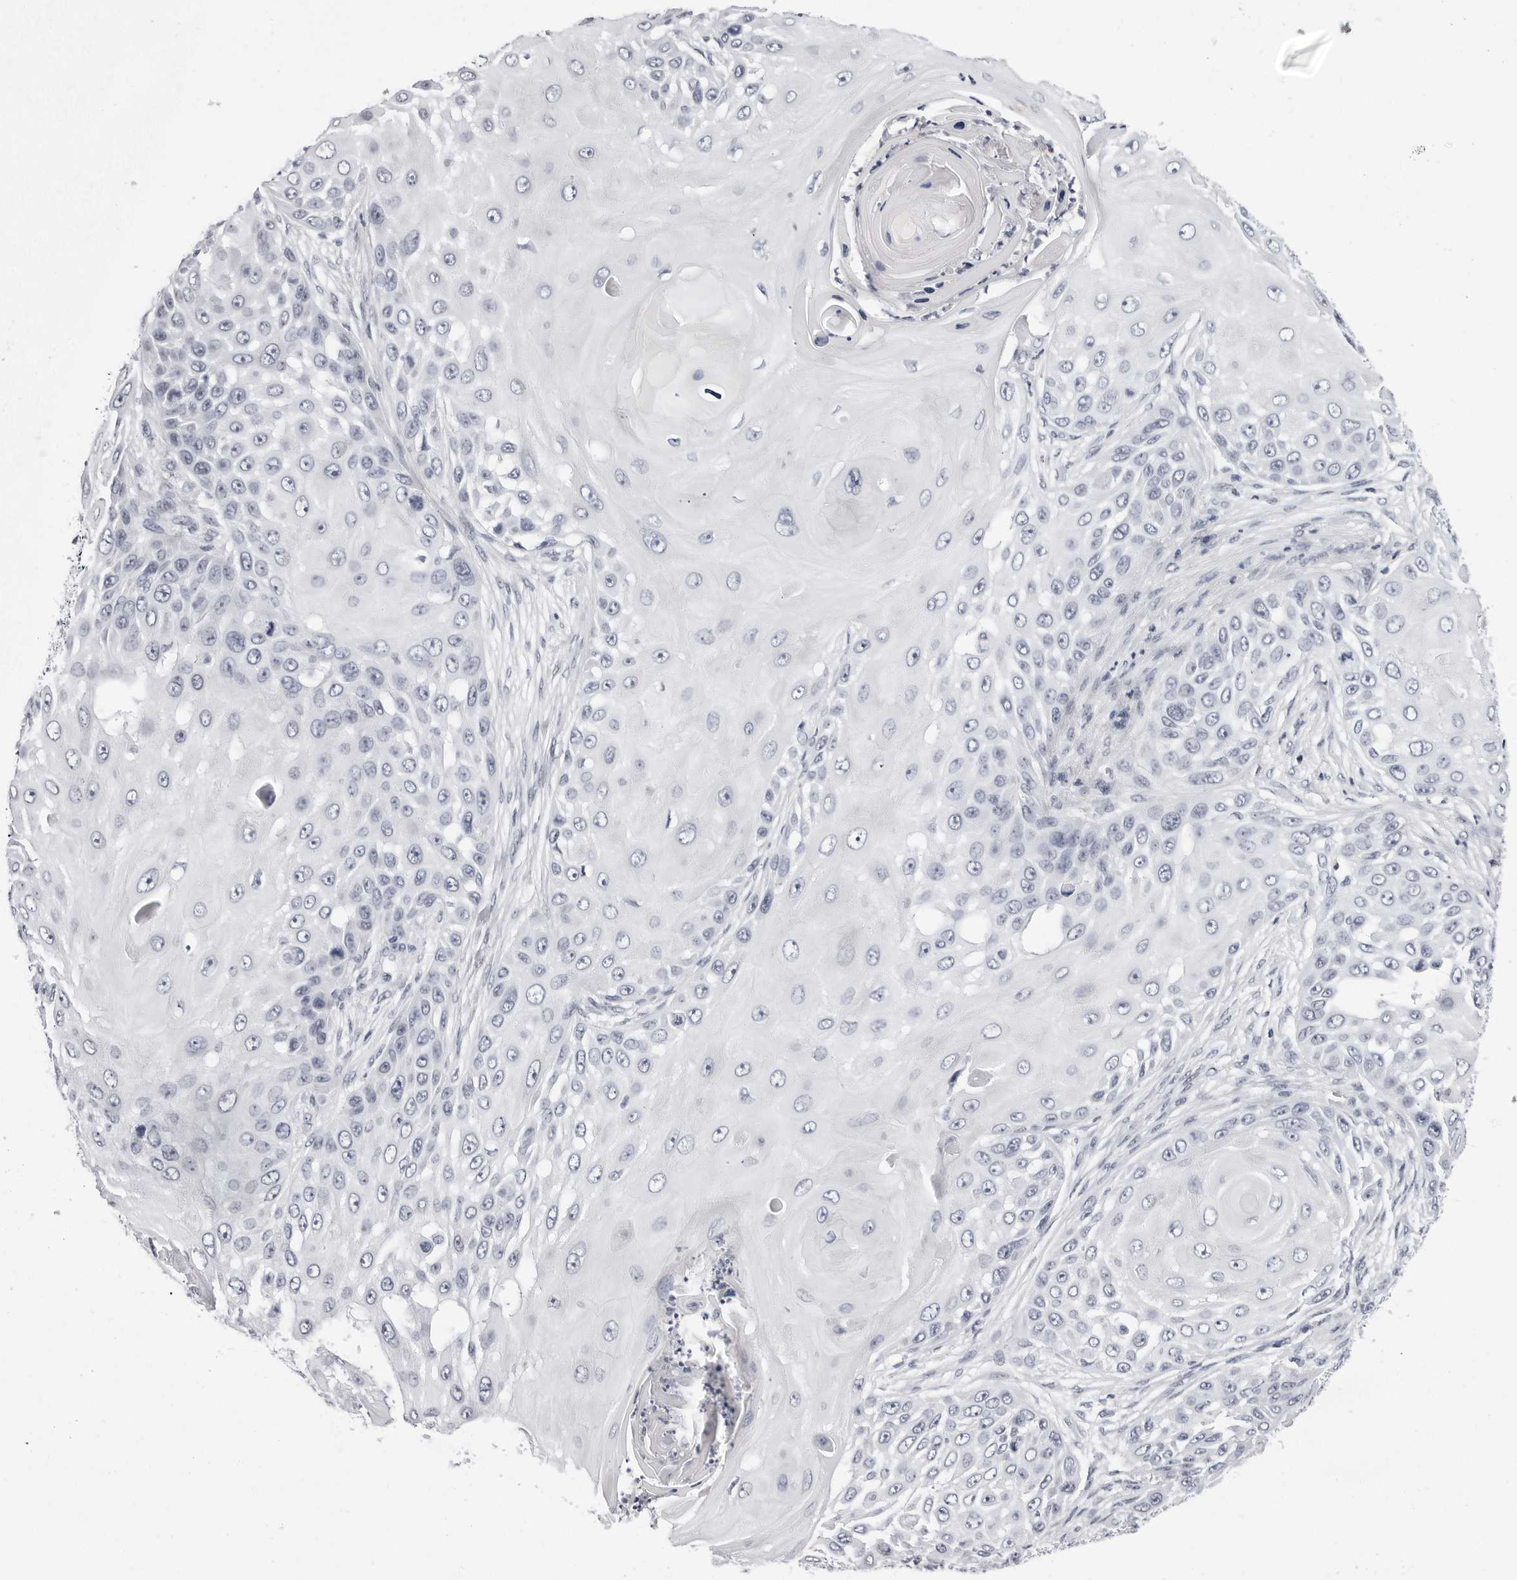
{"staining": {"intensity": "negative", "quantity": "none", "location": "none"}, "tissue": "skin cancer", "cell_type": "Tumor cells", "image_type": "cancer", "snomed": [{"axis": "morphology", "description": "Squamous cell carcinoma, NOS"}, {"axis": "topography", "description": "Skin"}], "caption": "Skin cancer (squamous cell carcinoma) was stained to show a protein in brown. There is no significant staining in tumor cells.", "gene": "VEZF1", "patient": {"sex": "female", "age": 44}}